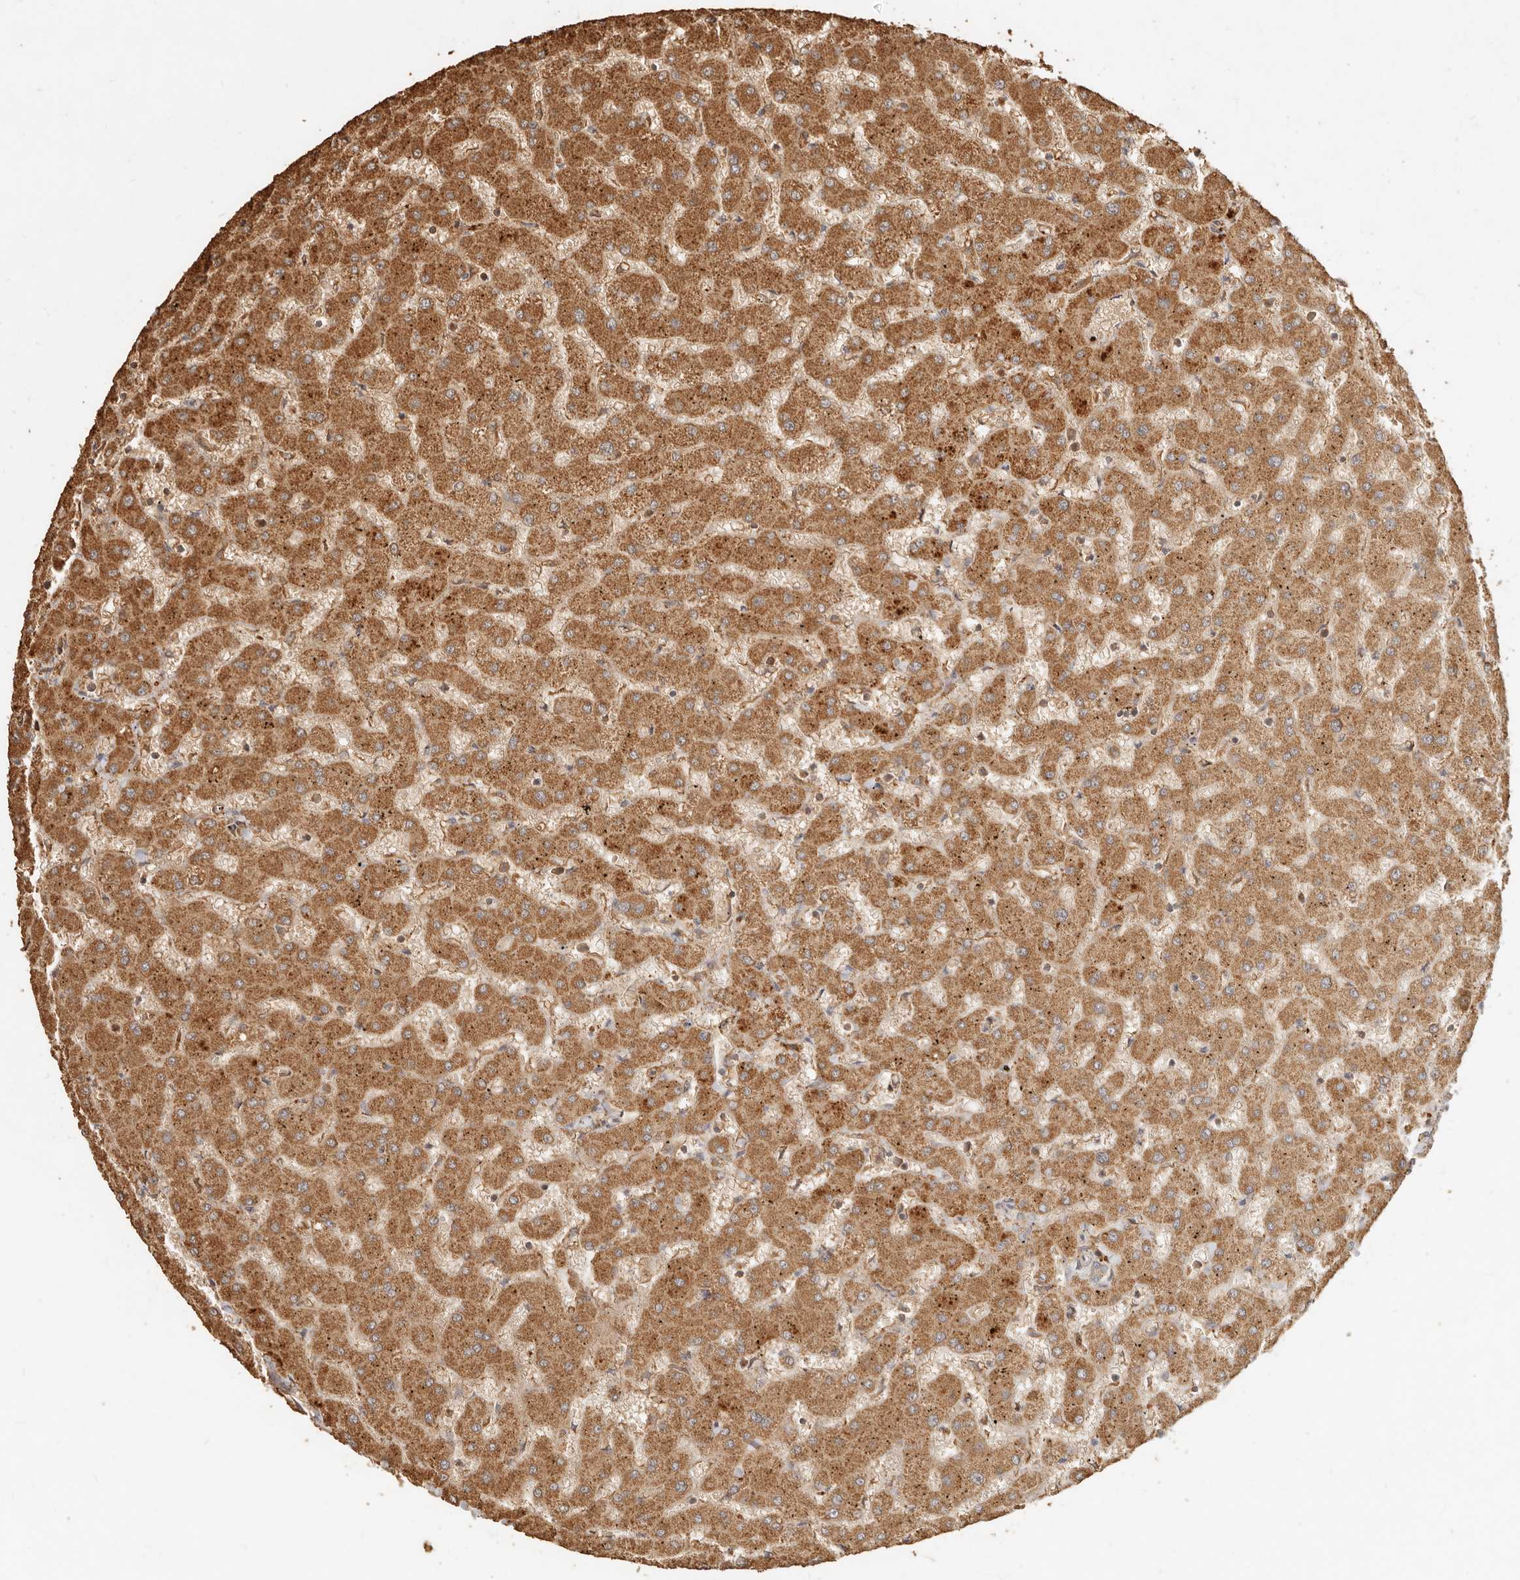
{"staining": {"intensity": "moderate", "quantity": ">75%", "location": "cytoplasmic/membranous"}, "tissue": "liver", "cell_type": "Cholangiocytes", "image_type": "normal", "snomed": [{"axis": "morphology", "description": "Normal tissue, NOS"}, {"axis": "topography", "description": "Liver"}], "caption": "Unremarkable liver demonstrates moderate cytoplasmic/membranous staining in approximately >75% of cholangiocytes (IHC, brightfield microscopy, high magnification)..", "gene": "FAM180B", "patient": {"sex": "female", "age": 63}}